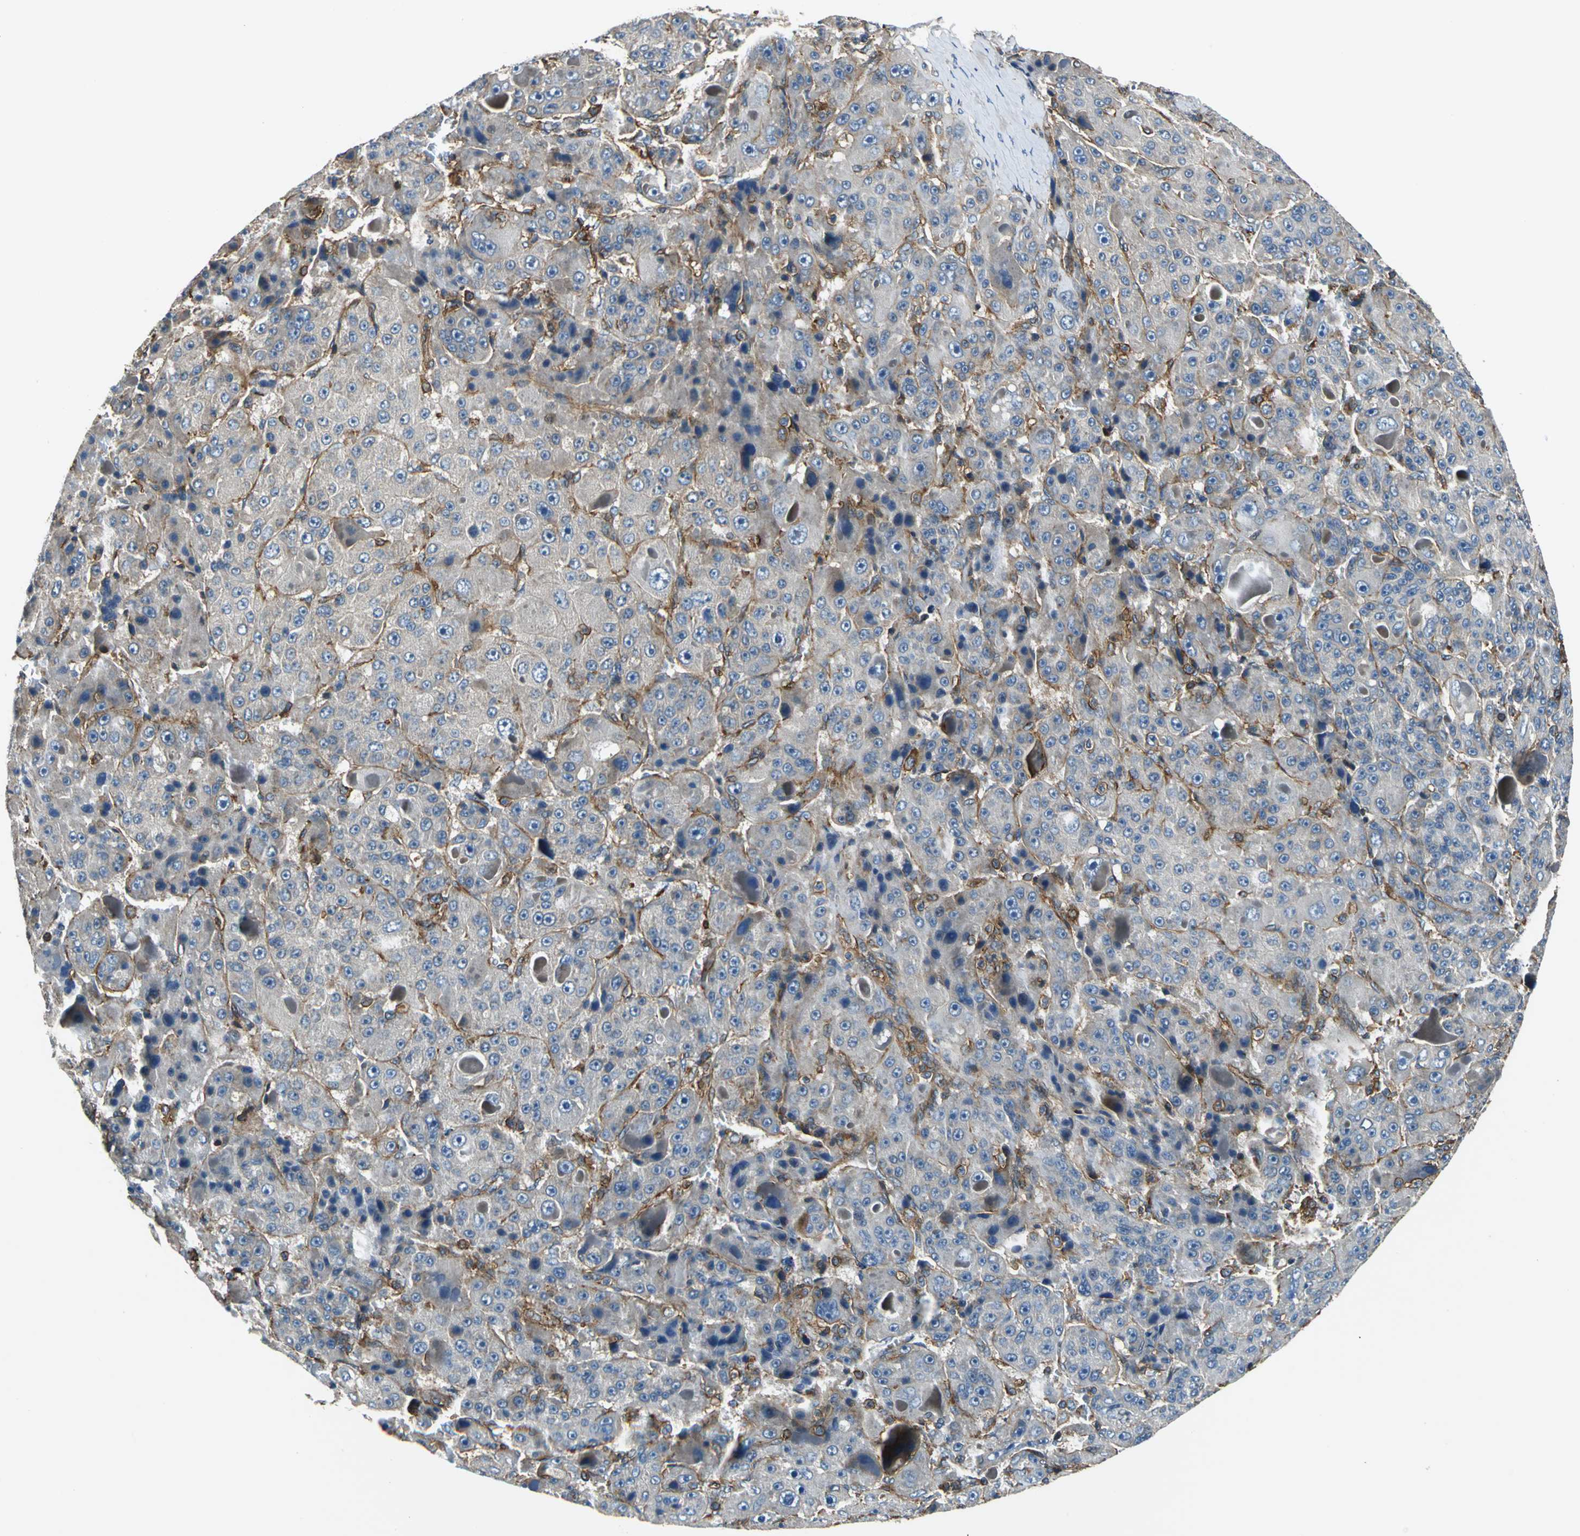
{"staining": {"intensity": "weak", "quantity": "25%-75%", "location": "cytoplasmic/membranous"}, "tissue": "liver cancer", "cell_type": "Tumor cells", "image_type": "cancer", "snomed": [{"axis": "morphology", "description": "Carcinoma, Hepatocellular, NOS"}, {"axis": "topography", "description": "Liver"}], "caption": "Immunohistochemistry (DAB (3,3'-diaminobenzidine)) staining of hepatocellular carcinoma (liver) shows weak cytoplasmic/membranous protein positivity in approximately 25%-75% of tumor cells.", "gene": "PARVA", "patient": {"sex": "male", "age": 76}}